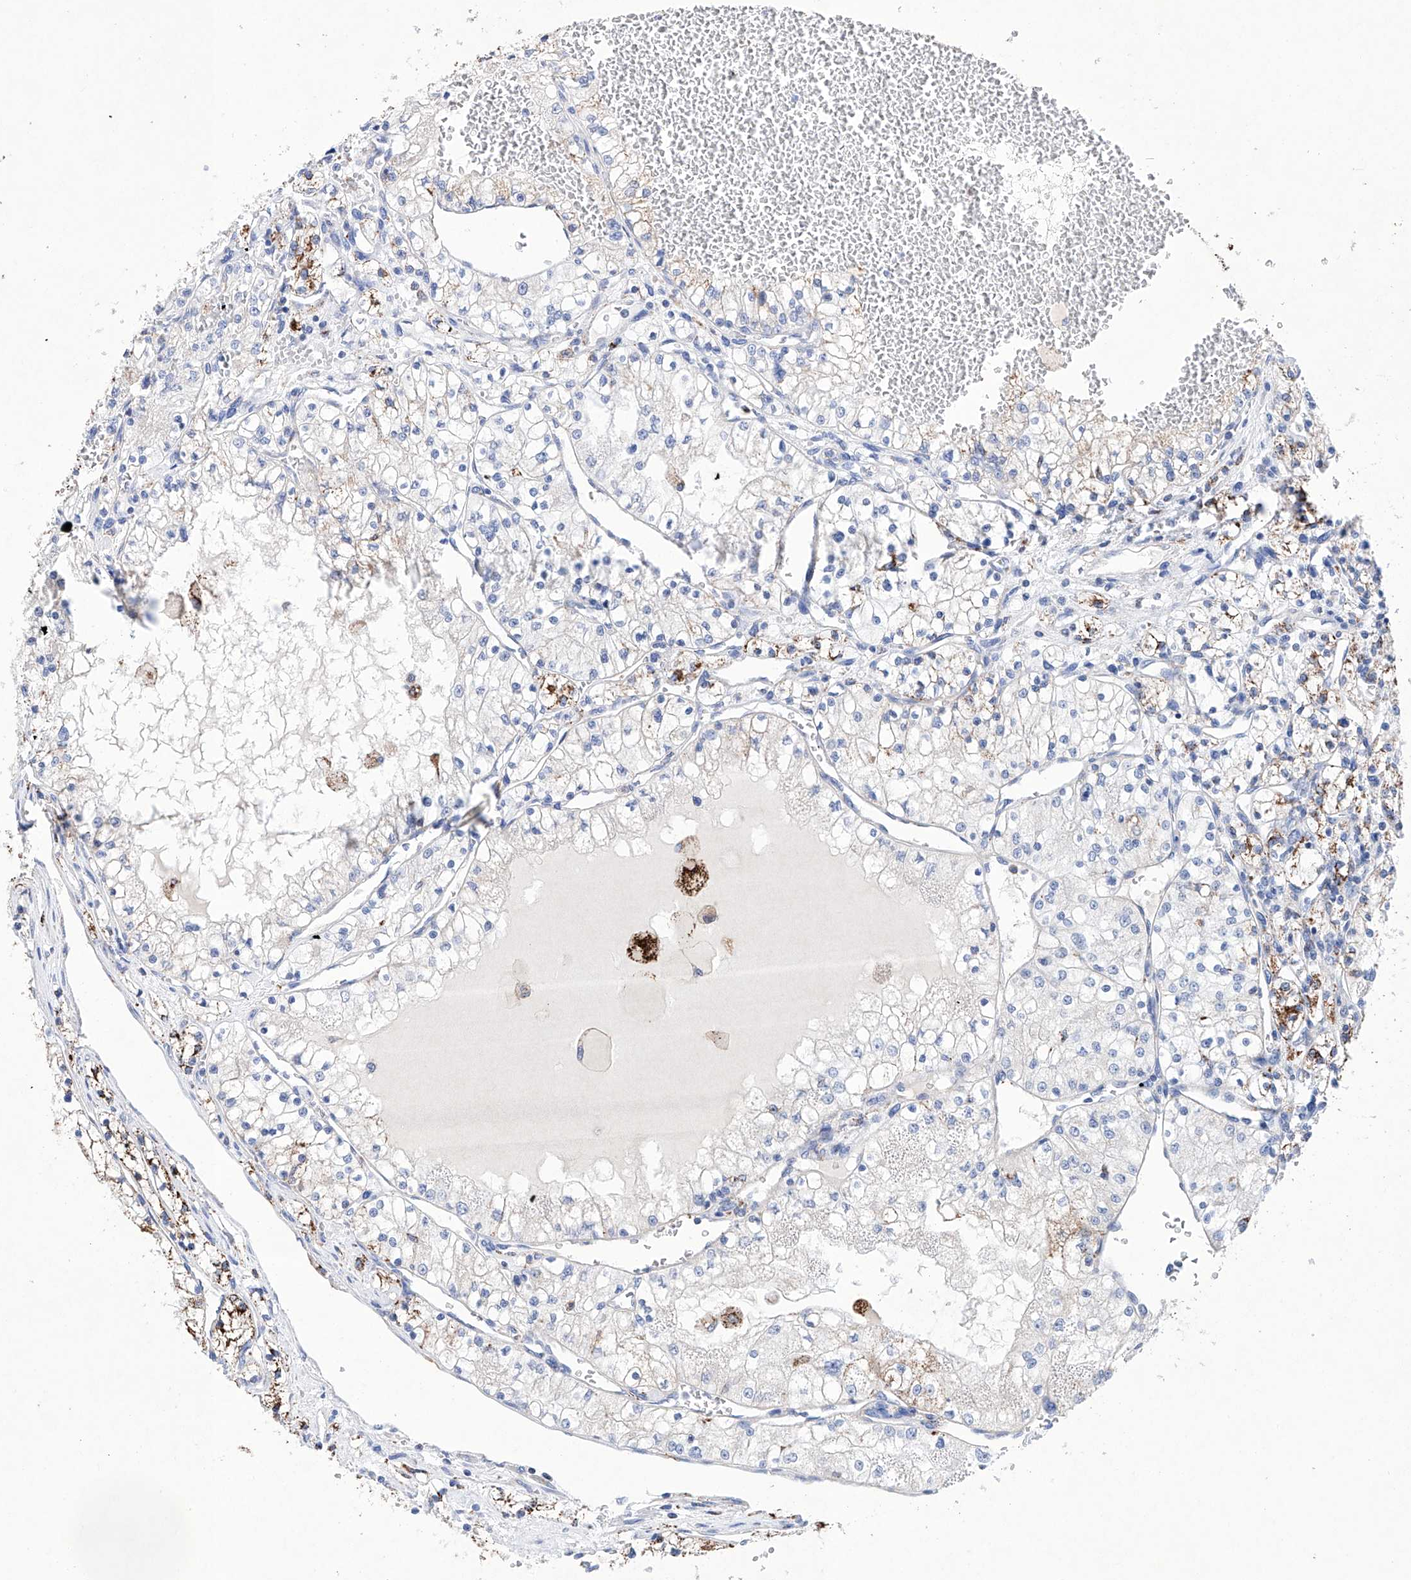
{"staining": {"intensity": "moderate", "quantity": "<25%", "location": "cytoplasmic/membranous"}, "tissue": "renal cancer", "cell_type": "Tumor cells", "image_type": "cancer", "snomed": [{"axis": "morphology", "description": "Normal tissue, NOS"}, {"axis": "morphology", "description": "Adenocarcinoma, NOS"}, {"axis": "topography", "description": "Kidney"}], "caption": "Protein expression analysis of renal adenocarcinoma displays moderate cytoplasmic/membranous expression in approximately <25% of tumor cells.", "gene": "NRROS", "patient": {"sex": "male", "age": 68}}